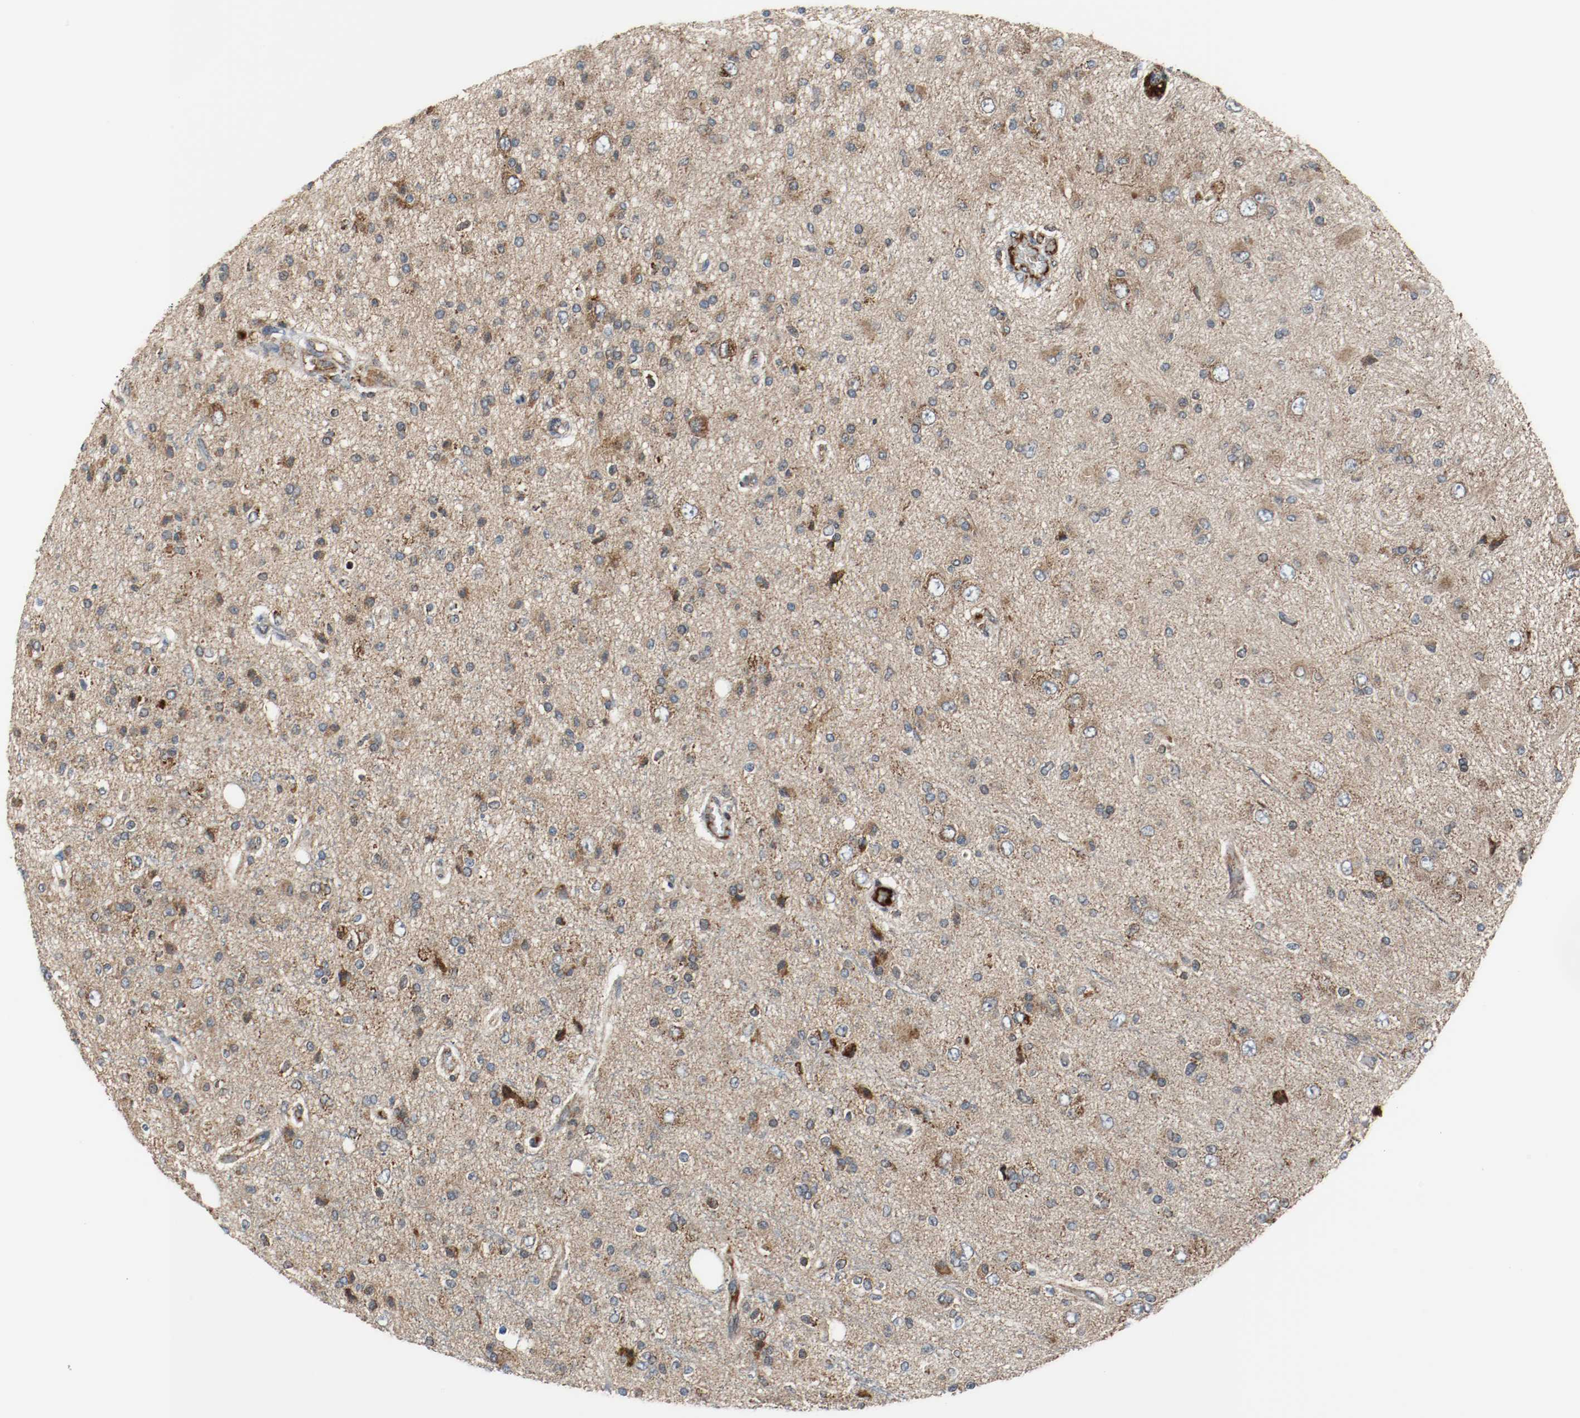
{"staining": {"intensity": "moderate", "quantity": ">75%", "location": "cytoplasmic/membranous"}, "tissue": "glioma", "cell_type": "Tumor cells", "image_type": "cancer", "snomed": [{"axis": "morphology", "description": "Glioma, malignant, High grade"}, {"axis": "topography", "description": "Brain"}], "caption": "Glioma stained with a protein marker reveals moderate staining in tumor cells.", "gene": "TXNRD1", "patient": {"sex": "male", "age": 47}}